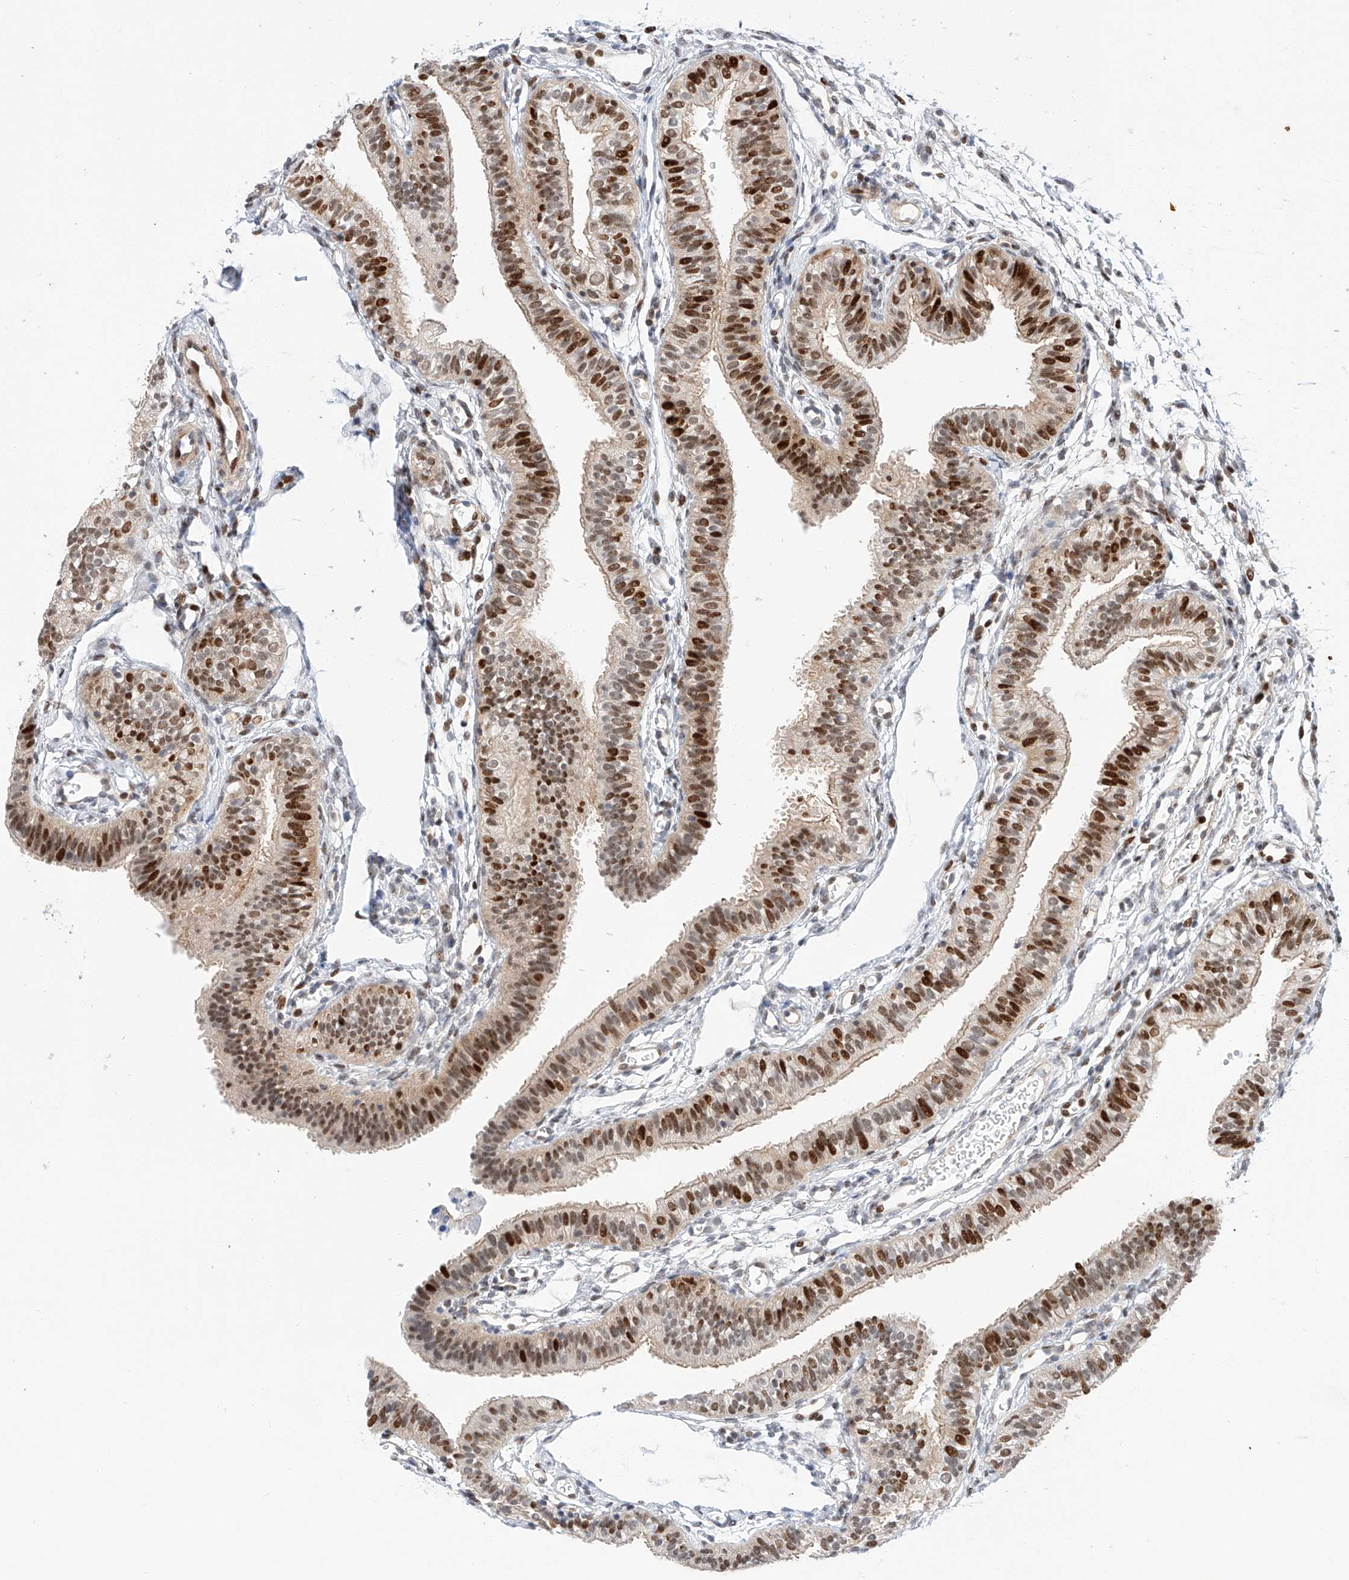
{"staining": {"intensity": "strong", "quantity": ">75%", "location": "nuclear"}, "tissue": "fallopian tube", "cell_type": "Glandular cells", "image_type": "normal", "snomed": [{"axis": "morphology", "description": "Normal tissue, NOS"}, {"axis": "topography", "description": "Fallopian tube"}], "caption": "Strong nuclear staining for a protein is seen in about >75% of glandular cells of normal fallopian tube using IHC.", "gene": "HDAC9", "patient": {"sex": "female", "age": 35}}